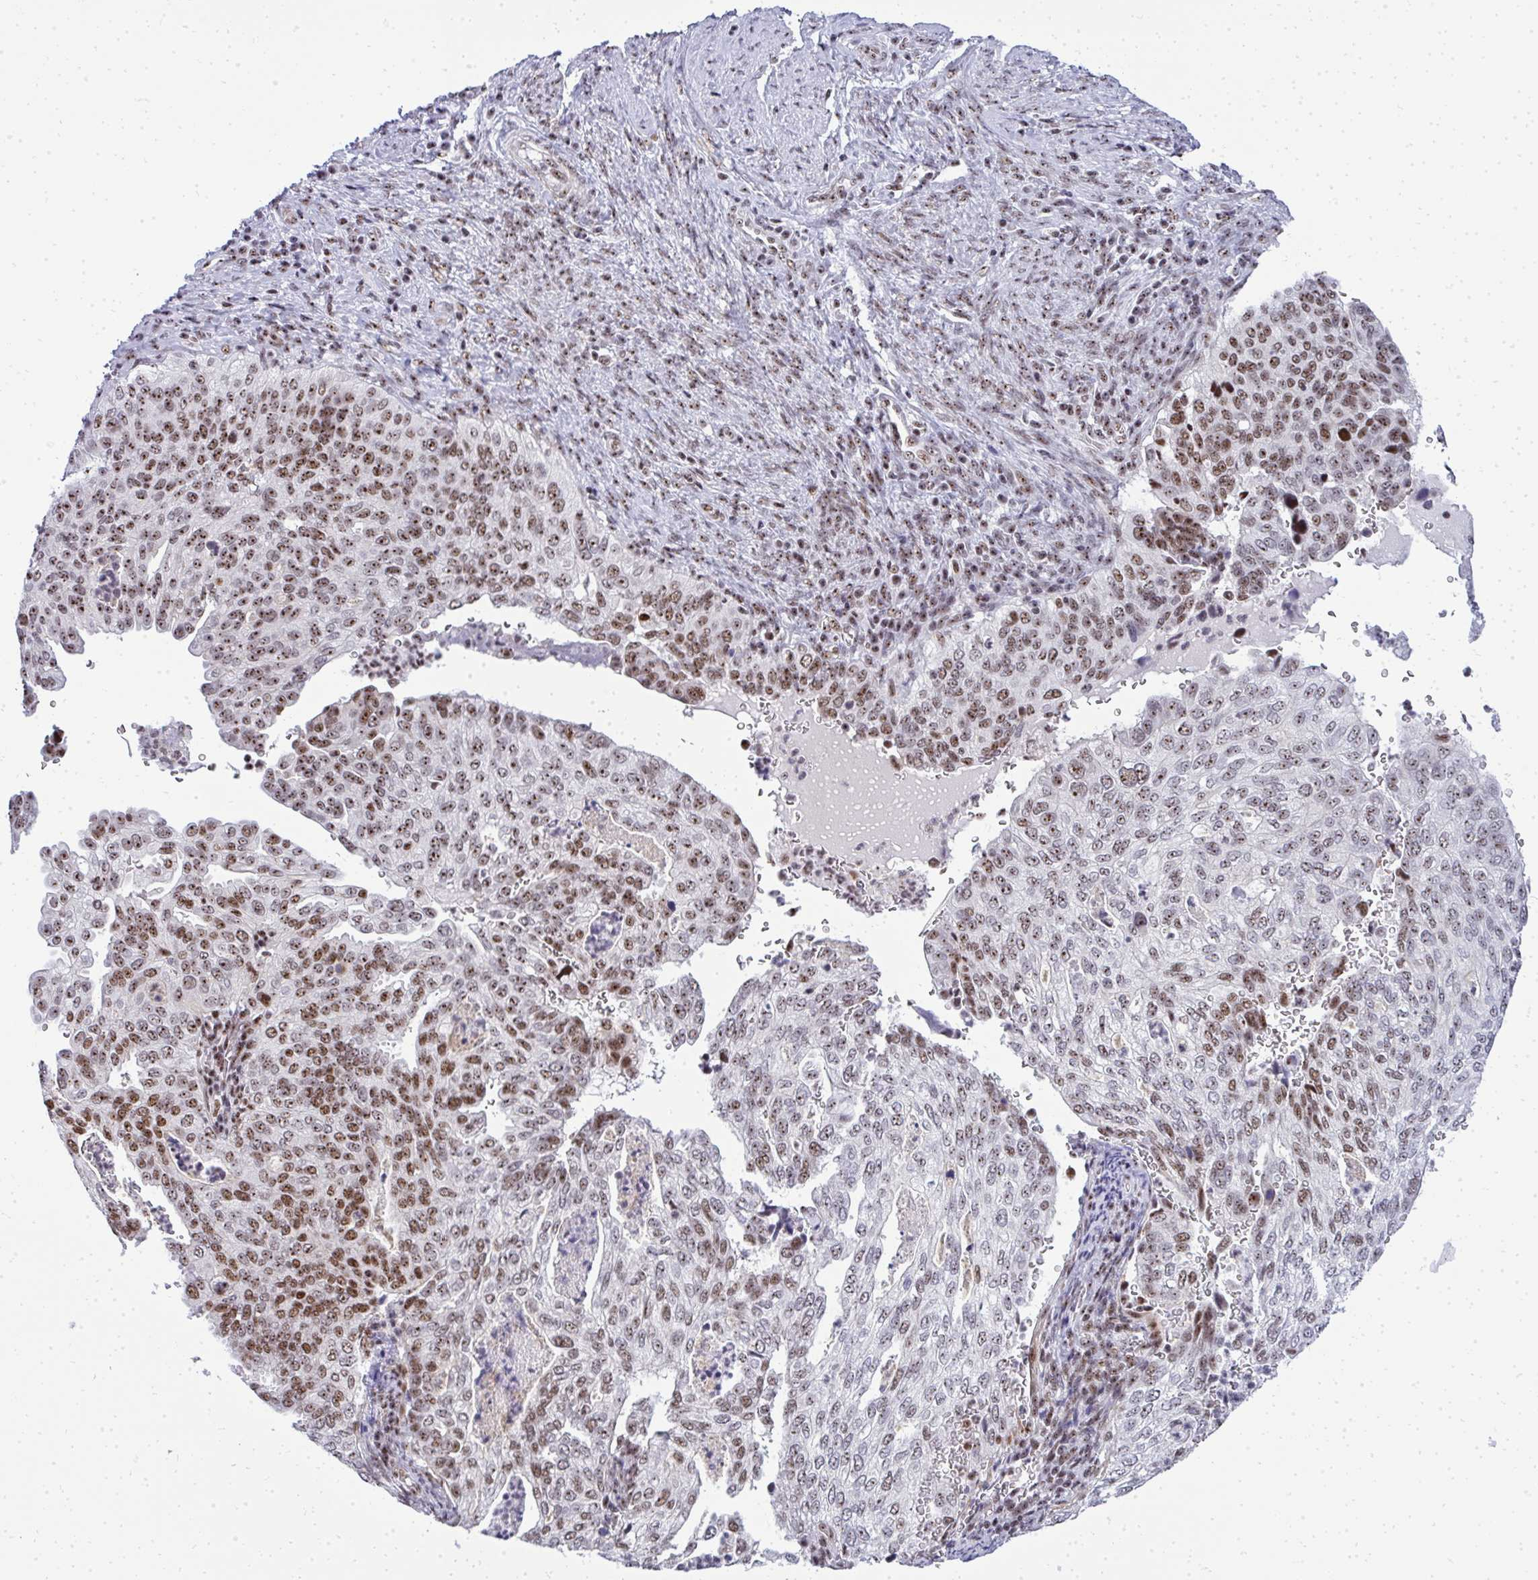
{"staining": {"intensity": "moderate", "quantity": ">75%", "location": "nuclear"}, "tissue": "cervical cancer", "cell_type": "Tumor cells", "image_type": "cancer", "snomed": [{"axis": "morphology", "description": "Squamous cell carcinoma, NOS"}, {"axis": "topography", "description": "Cervix"}], "caption": "Tumor cells demonstrate medium levels of moderate nuclear expression in approximately >75% of cells in human cervical cancer. Immunohistochemistry (ihc) stains the protein of interest in brown and the nuclei are stained blue.", "gene": "SIRT7", "patient": {"sex": "female", "age": 38}}